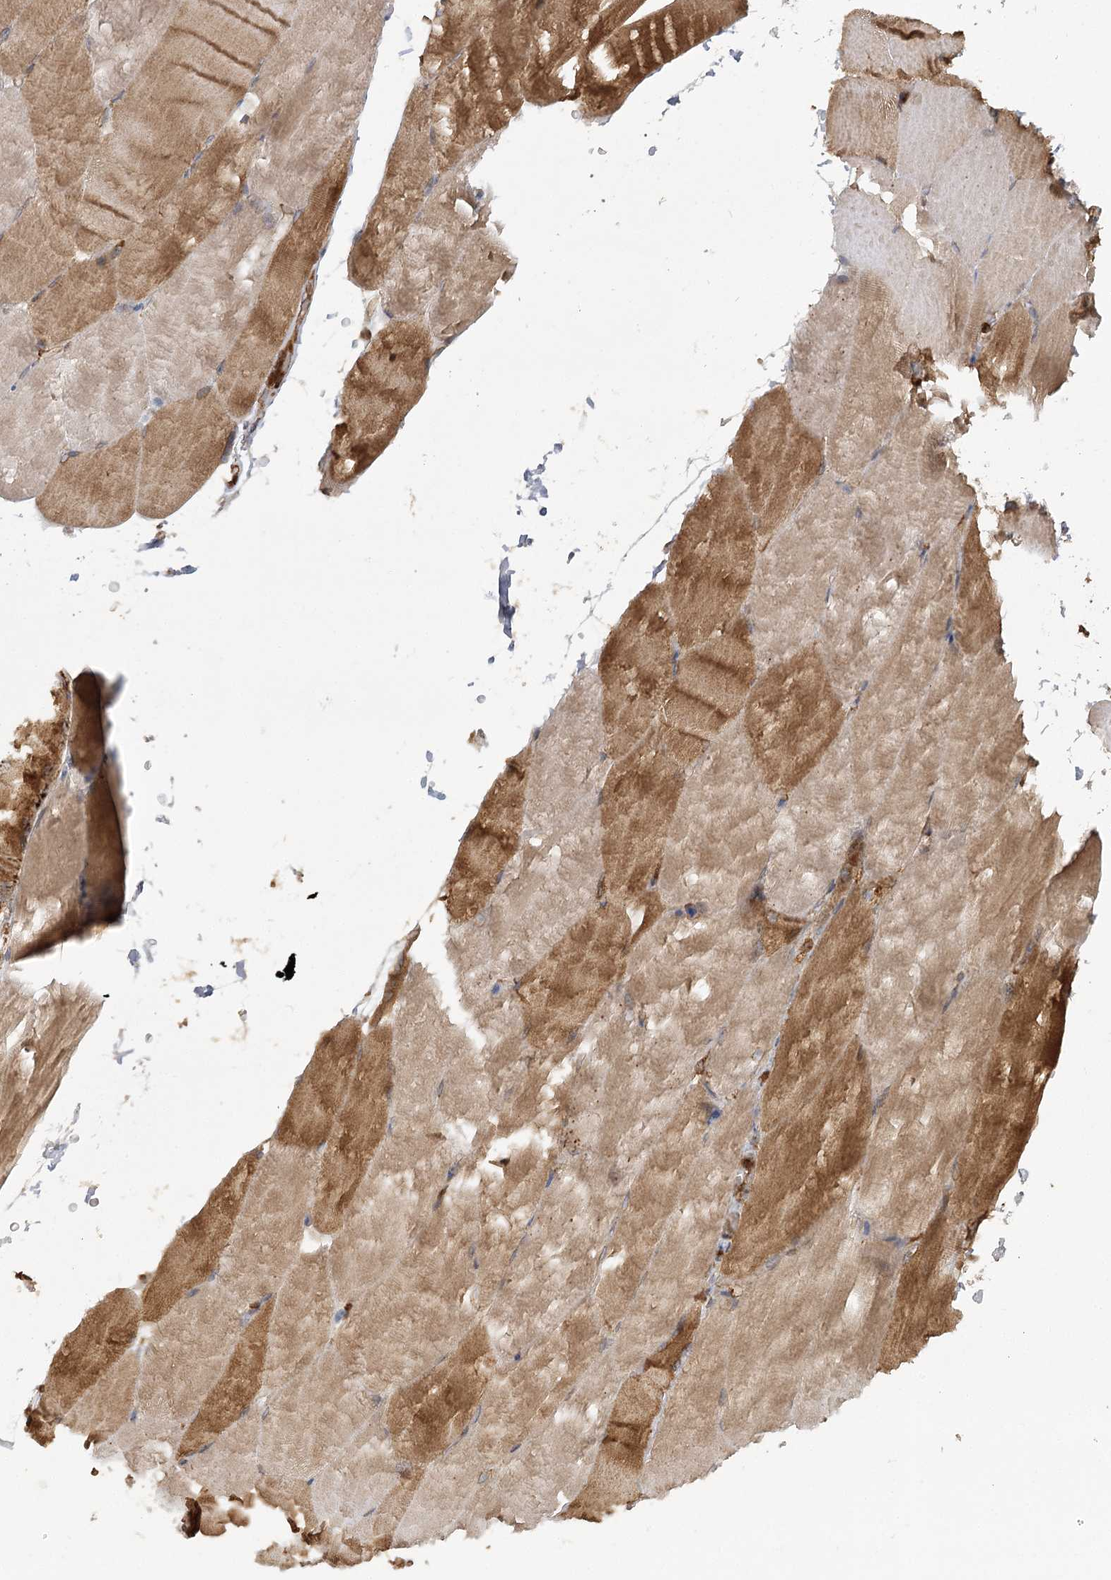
{"staining": {"intensity": "moderate", "quantity": "25%-75%", "location": "cytoplasmic/membranous"}, "tissue": "skeletal muscle", "cell_type": "Myocytes", "image_type": "normal", "snomed": [{"axis": "morphology", "description": "Normal tissue, NOS"}, {"axis": "topography", "description": "Skeletal muscle"}, {"axis": "topography", "description": "Parathyroid gland"}], "caption": "Immunohistochemistry photomicrograph of benign skeletal muscle: skeletal muscle stained using immunohistochemistry (IHC) shows medium levels of moderate protein expression localized specifically in the cytoplasmic/membranous of myocytes, appearing as a cytoplasmic/membranous brown color.", "gene": "ACAP2", "patient": {"sex": "female", "age": 37}}